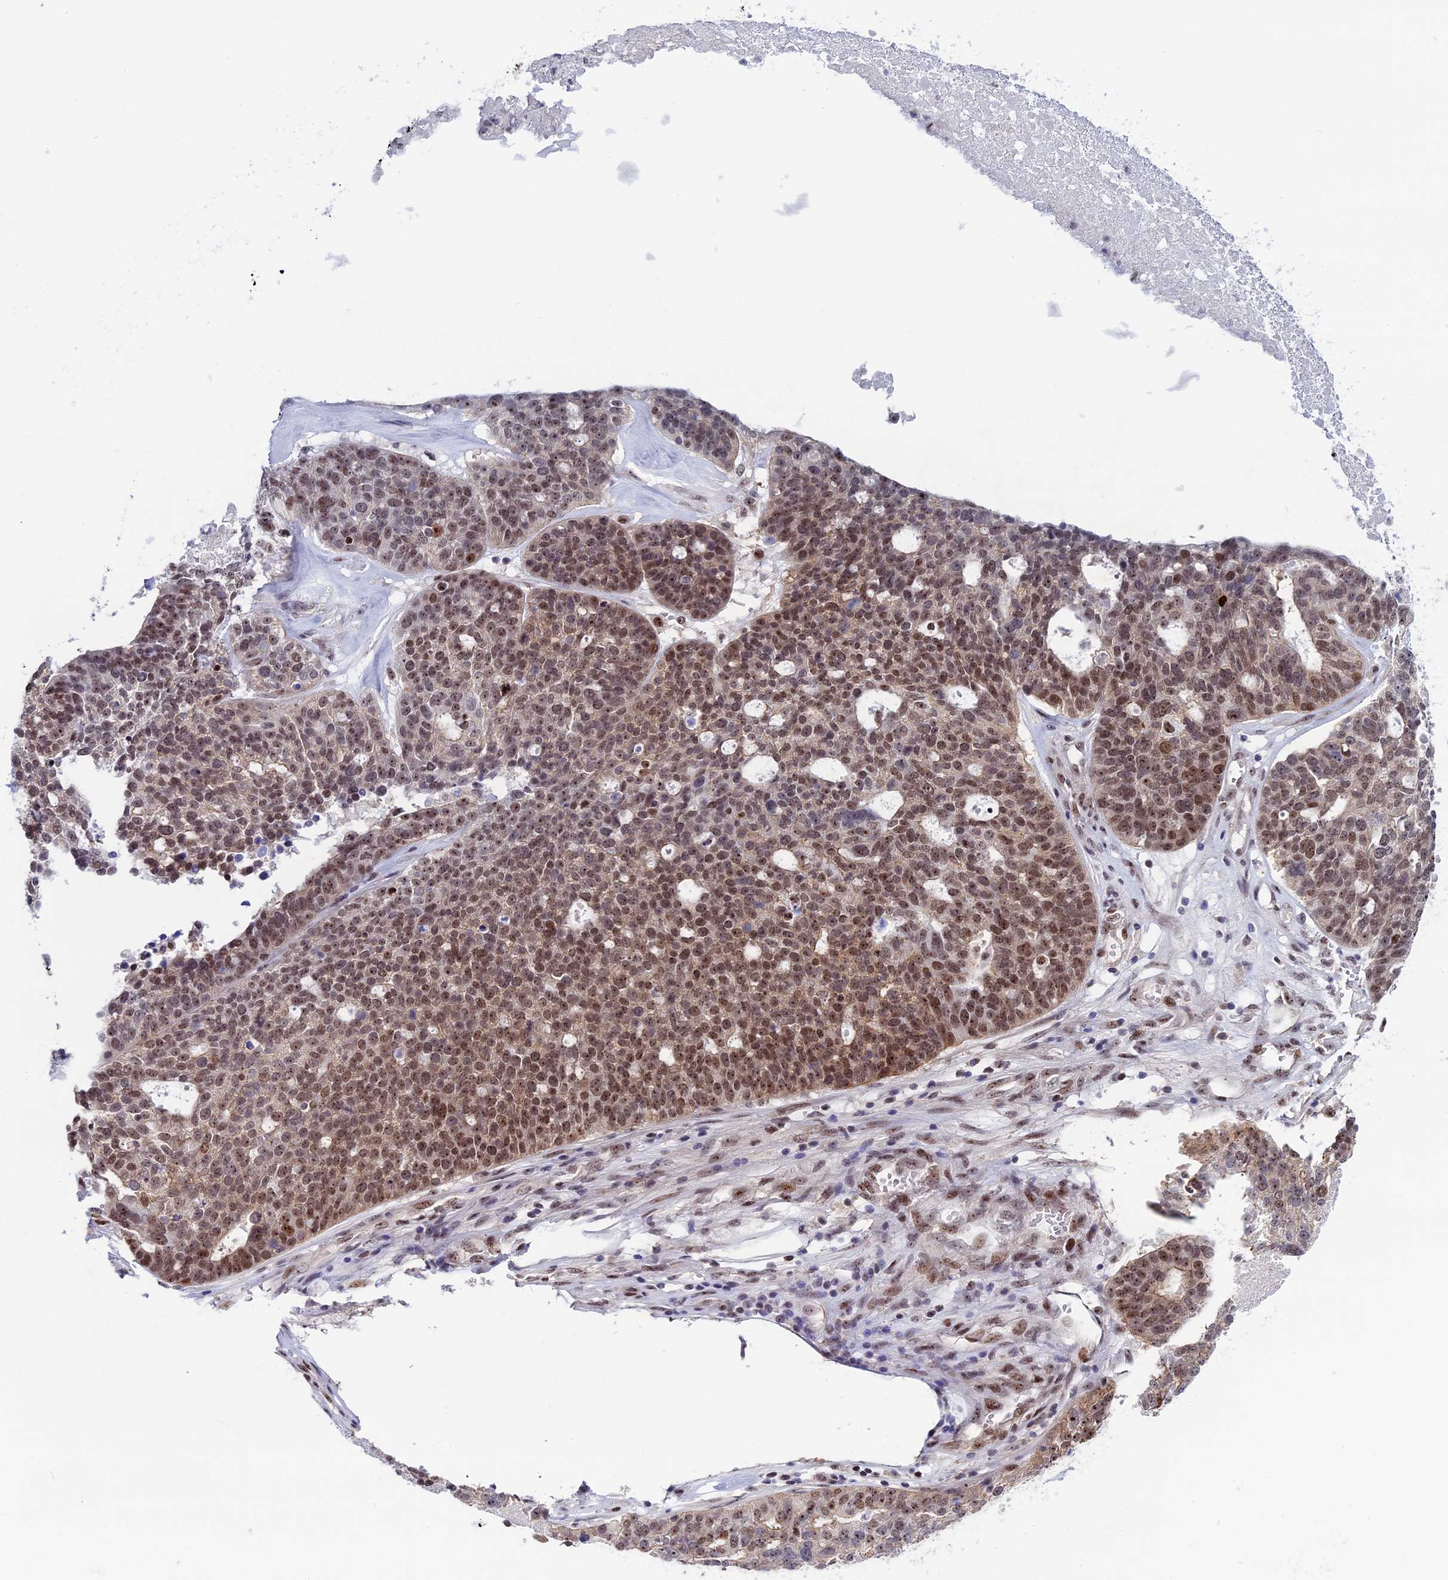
{"staining": {"intensity": "moderate", "quantity": ">75%", "location": "nuclear"}, "tissue": "ovarian cancer", "cell_type": "Tumor cells", "image_type": "cancer", "snomed": [{"axis": "morphology", "description": "Cystadenocarcinoma, serous, NOS"}, {"axis": "topography", "description": "Ovary"}], "caption": "High-magnification brightfield microscopy of ovarian serous cystadenocarcinoma stained with DAB (brown) and counterstained with hematoxylin (blue). tumor cells exhibit moderate nuclear positivity is seen in approximately>75% of cells.", "gene": "CCDC86", "patient": {"sex": "female", "age": 59}}